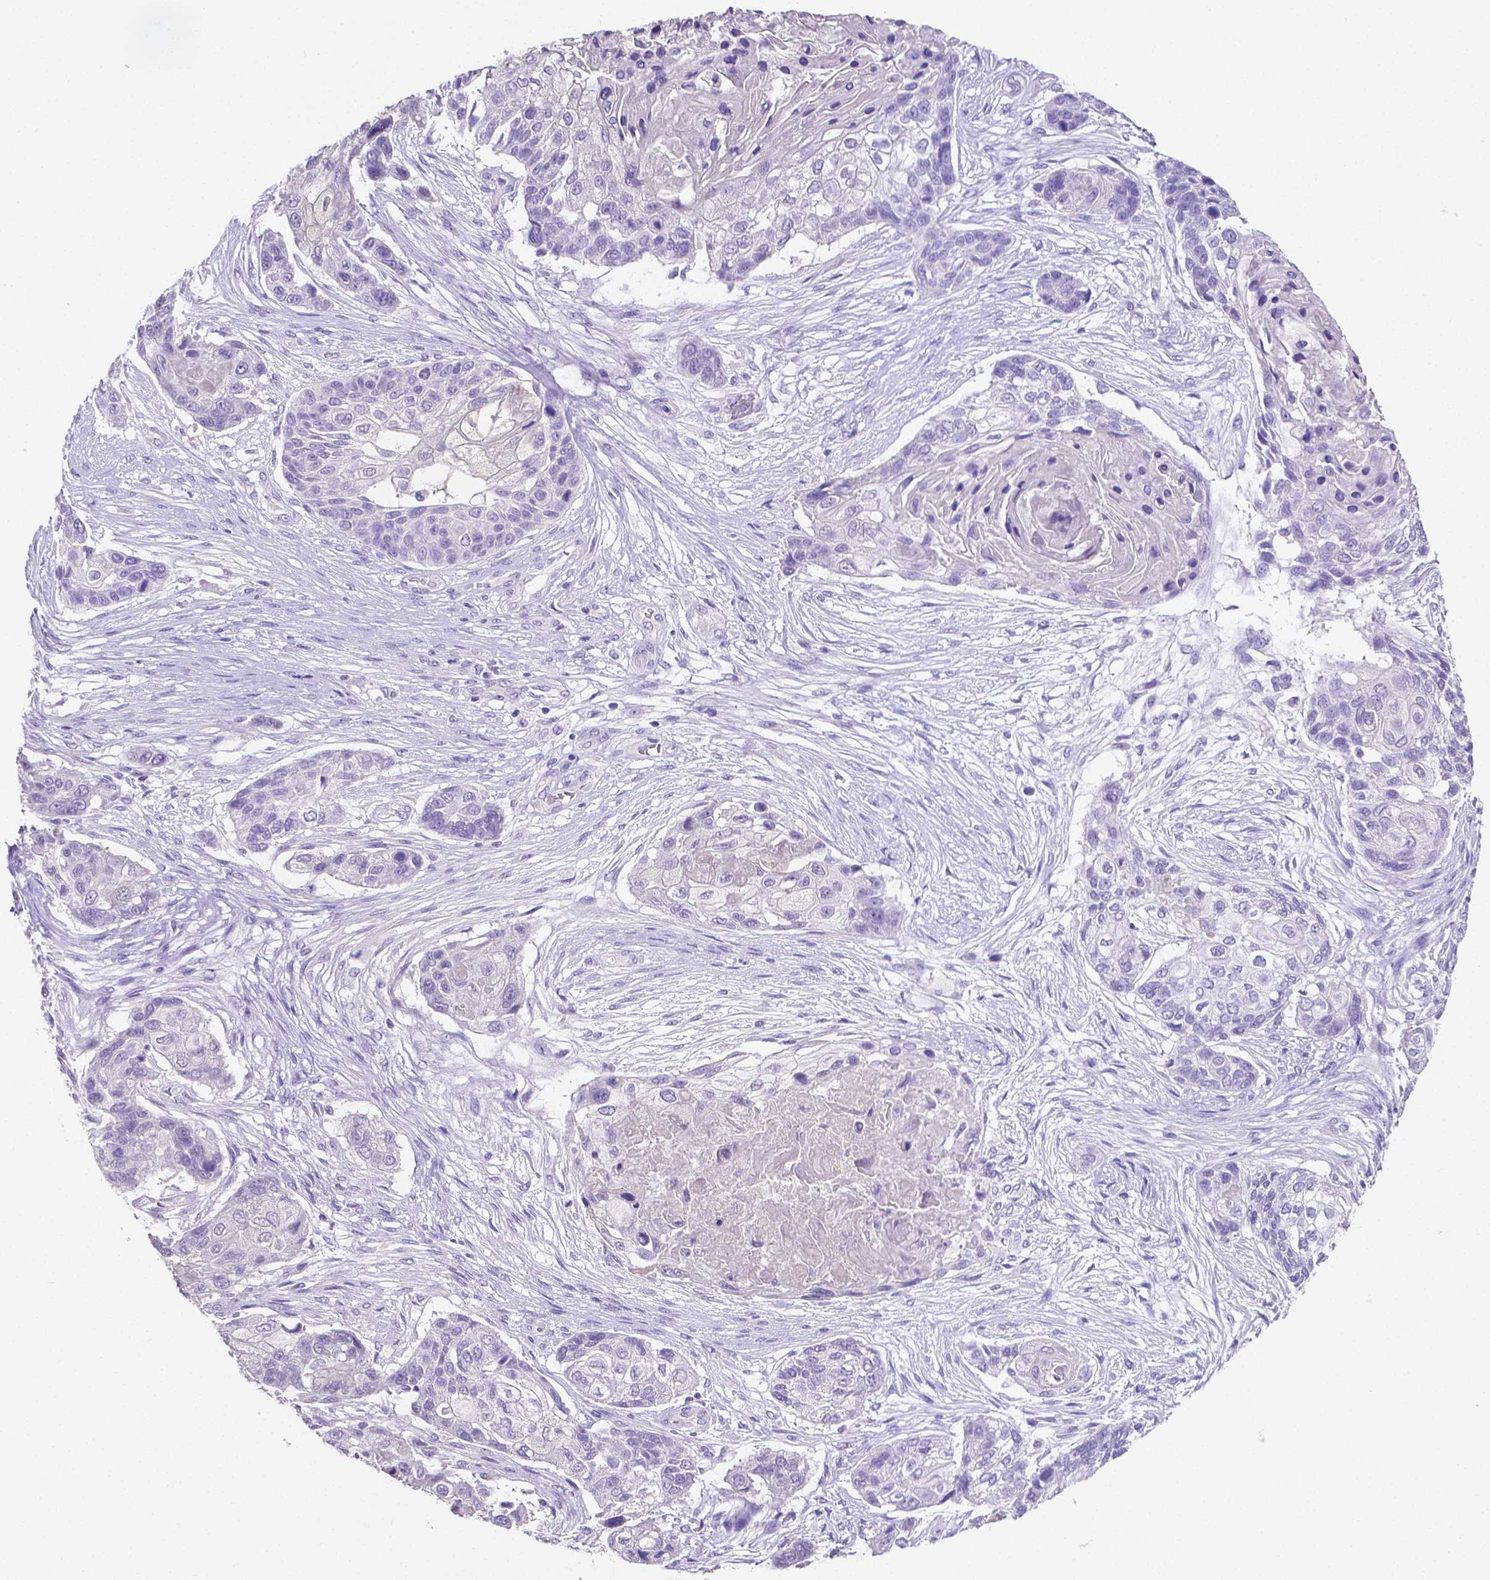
{"staining": {"intensity": "negative", "quantity": "none", "location": "none"}, "tissue": "lung cancer", "cell_type": "Tumor cells", "image_type": "cancer", "snomed": [{"axis": "morphology", "description": "Squamous cell carcinoma, NOS"}, {"axis": "topography", "description": "Lung"}], "caption": "Immunohistochemical staining of lung squamous cell carcinoma exhibits no significant expression in tumor cells.", "gene": "SLC22A2", "patient": {"sex": "male", "age": 69}}